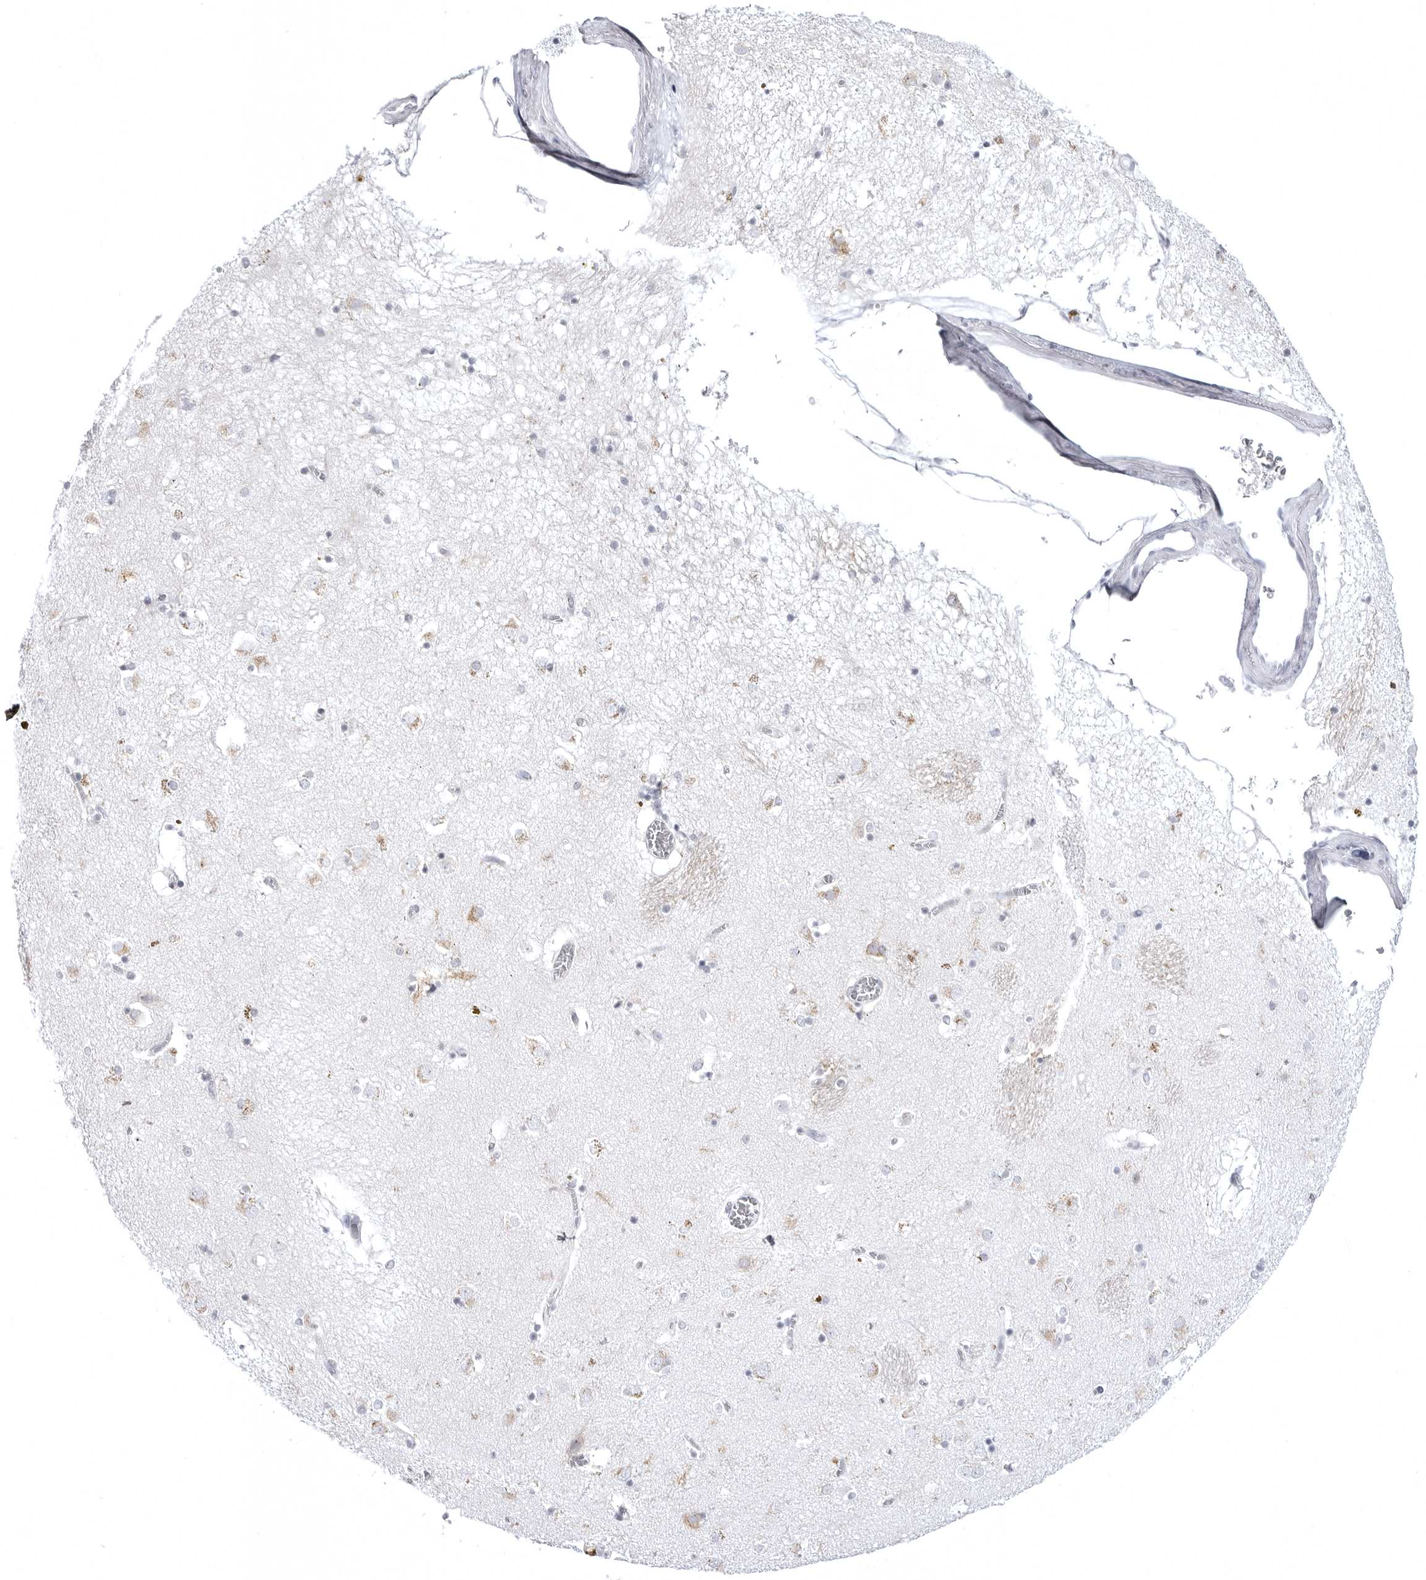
{"staining": {"intensity": "moderate", "quantity": "<25%", "location": "cytoplasmic/membranous"}, "tissue": "caudate", "cell_type": "Glial cells", "image_type": "normal", "snomed": [{"axis": "morphology", "description": "Normal tissue, NOS"}, {"axis": "topography", "description": "Lateral ventricle wall"}], "caption": "Immunohistochemistry (IHC) staining of unremarkable caudate, which shows low levels of moderate cytoplasmic/membranous expression in approximately <25% of glial cells indicating moderate cytoplasmic/membranous protein staining. The staining was performed using DAB (brown) for protein detection and nuclei were counterstained in hematoxylin (blue).", "gene": "STAP2", "patient": {"sex": "male", "age": 70}}